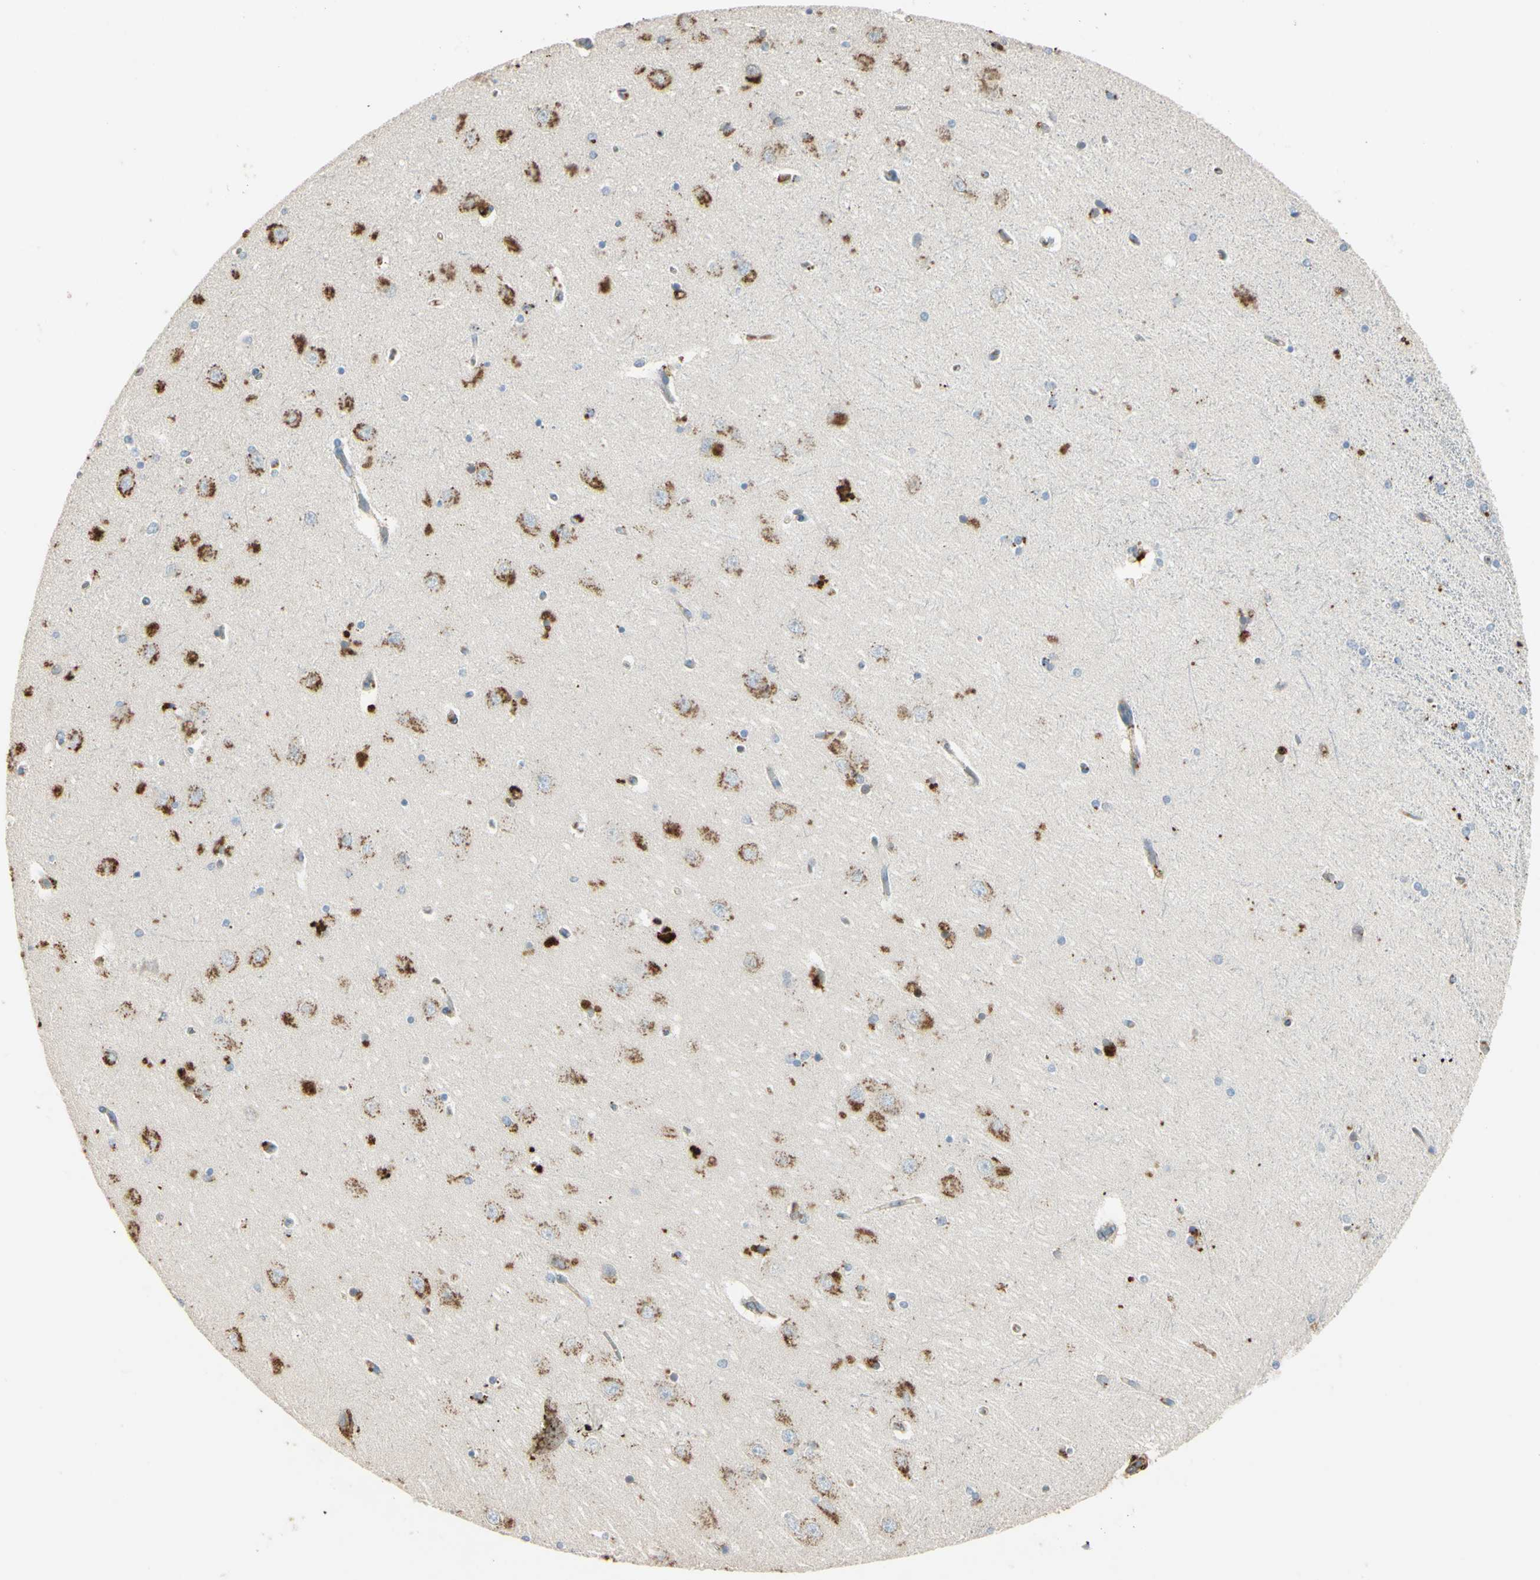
{"staining": {"intensity": "moderate", "quantity": ">75%", "location": "cytoplasmic/membranous"}, "tissue": "hippocampus", "cell_type": "Glial cells", "image_type": "normal", "snomed": [{"axis": "morphology", "description": "Normal tissue, NOS"}, {"axis": "topography", "description": "Hippocampus"}], "caption": "Glial cells reveal medium levels of moderate cytoplasmic/membranous positivity in approximately >75% of cells in unremarkable human hippocampus. The staining was performed using DAB, with brown indicating positive protein expression. Nuclei are stained blue with hematoxylin.", "gene": "ANGPTL1", "patient": {"sex": "female", "age": 54}}